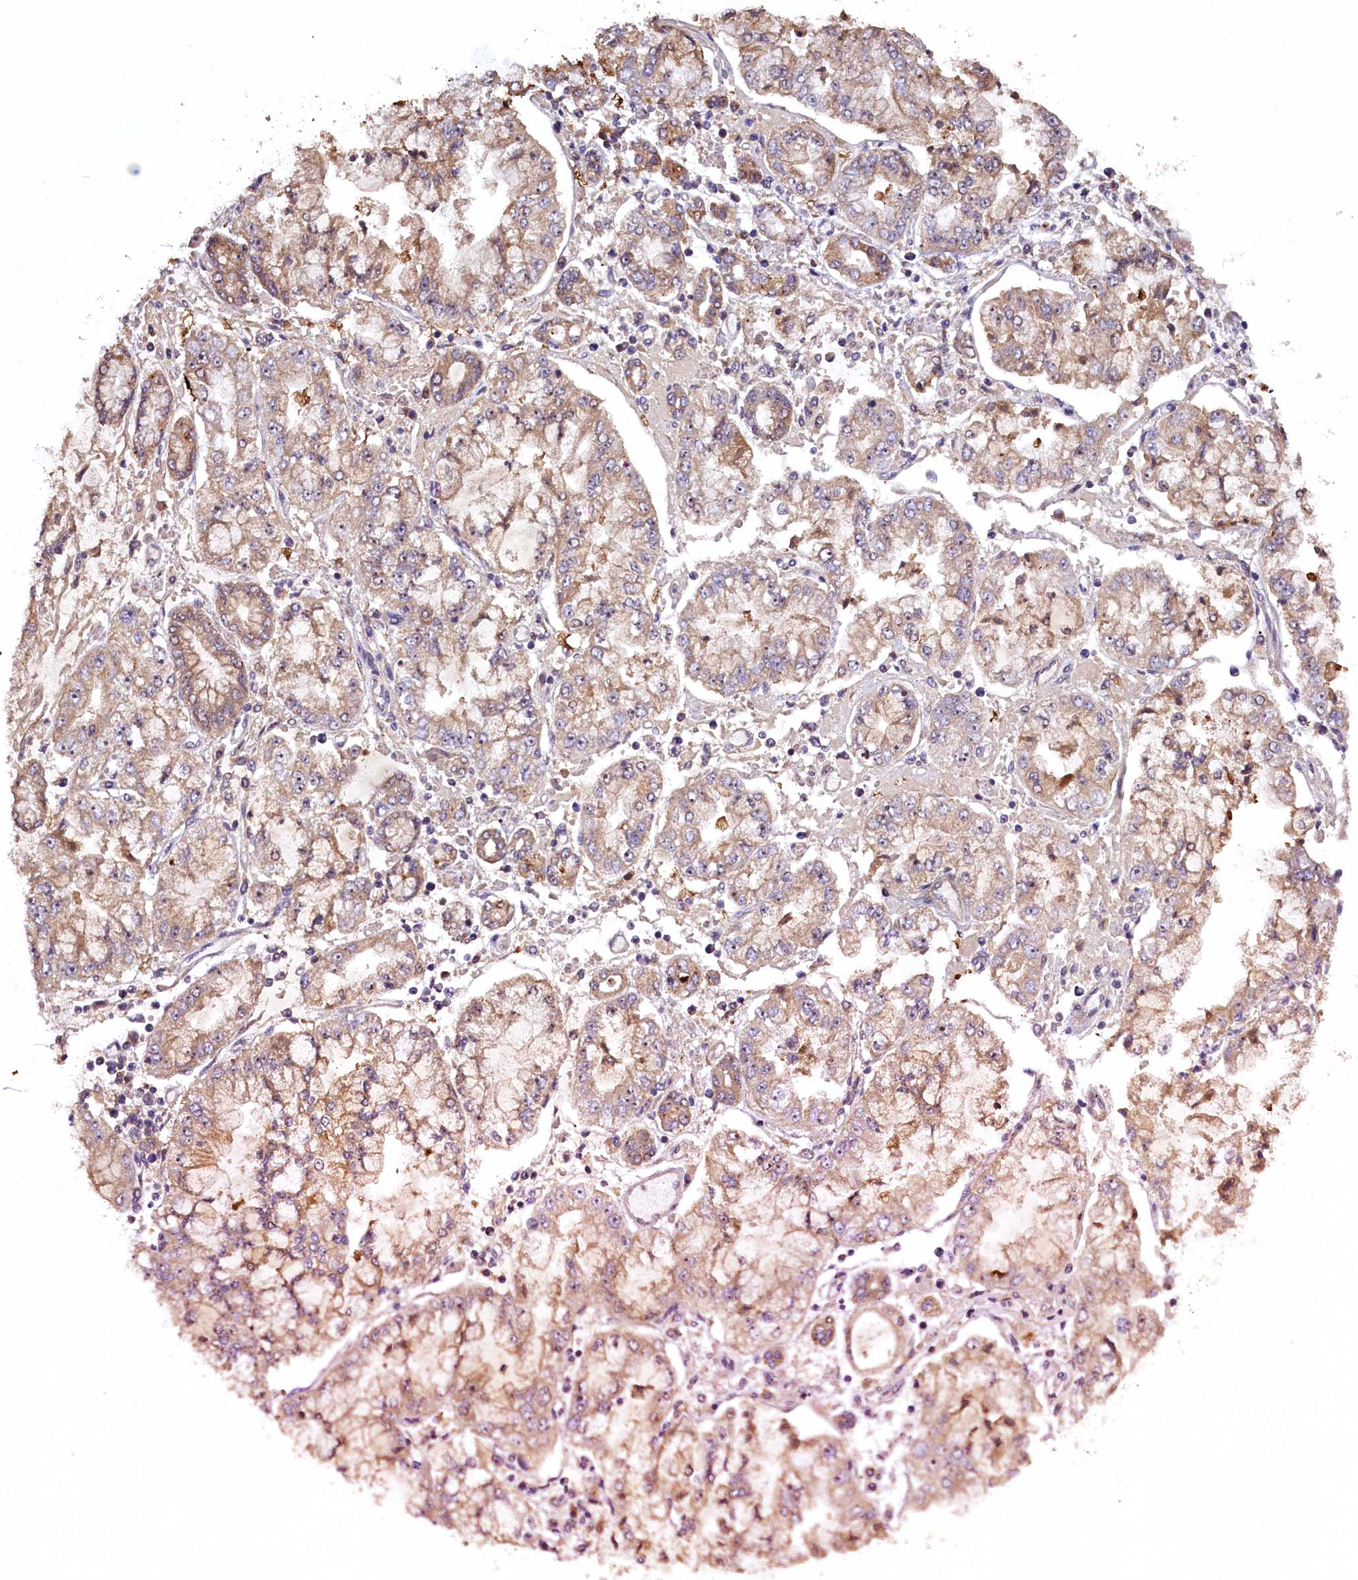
{"staining": {"intensity": "moderate", "quantity": ">75%", "location": "cytoplasmic/membranous"}, "tissue": "stomach cancer", "cell_type": "Tumor cells", "image_type": "cancer", "snomed": [{"axis": "morphology", "description": "Adenocarcinoma, NOS"}, {"axis": "topography", "description": "Stomach"}], "caption": "Immunohistochemical staining of stomach cancer (adenocarcinoma) displays medium levels of moderate cytoplasmic/membranous protein positivity in about >75% of tumor cells. The staining was performed using DAB to visualize the protein expression in brown, while the nuclei were stained in blue with hematoxylin (Magnification: 20x).", "gene": "PLXNB1", "patient": {"sex": "male", "age": 76}}